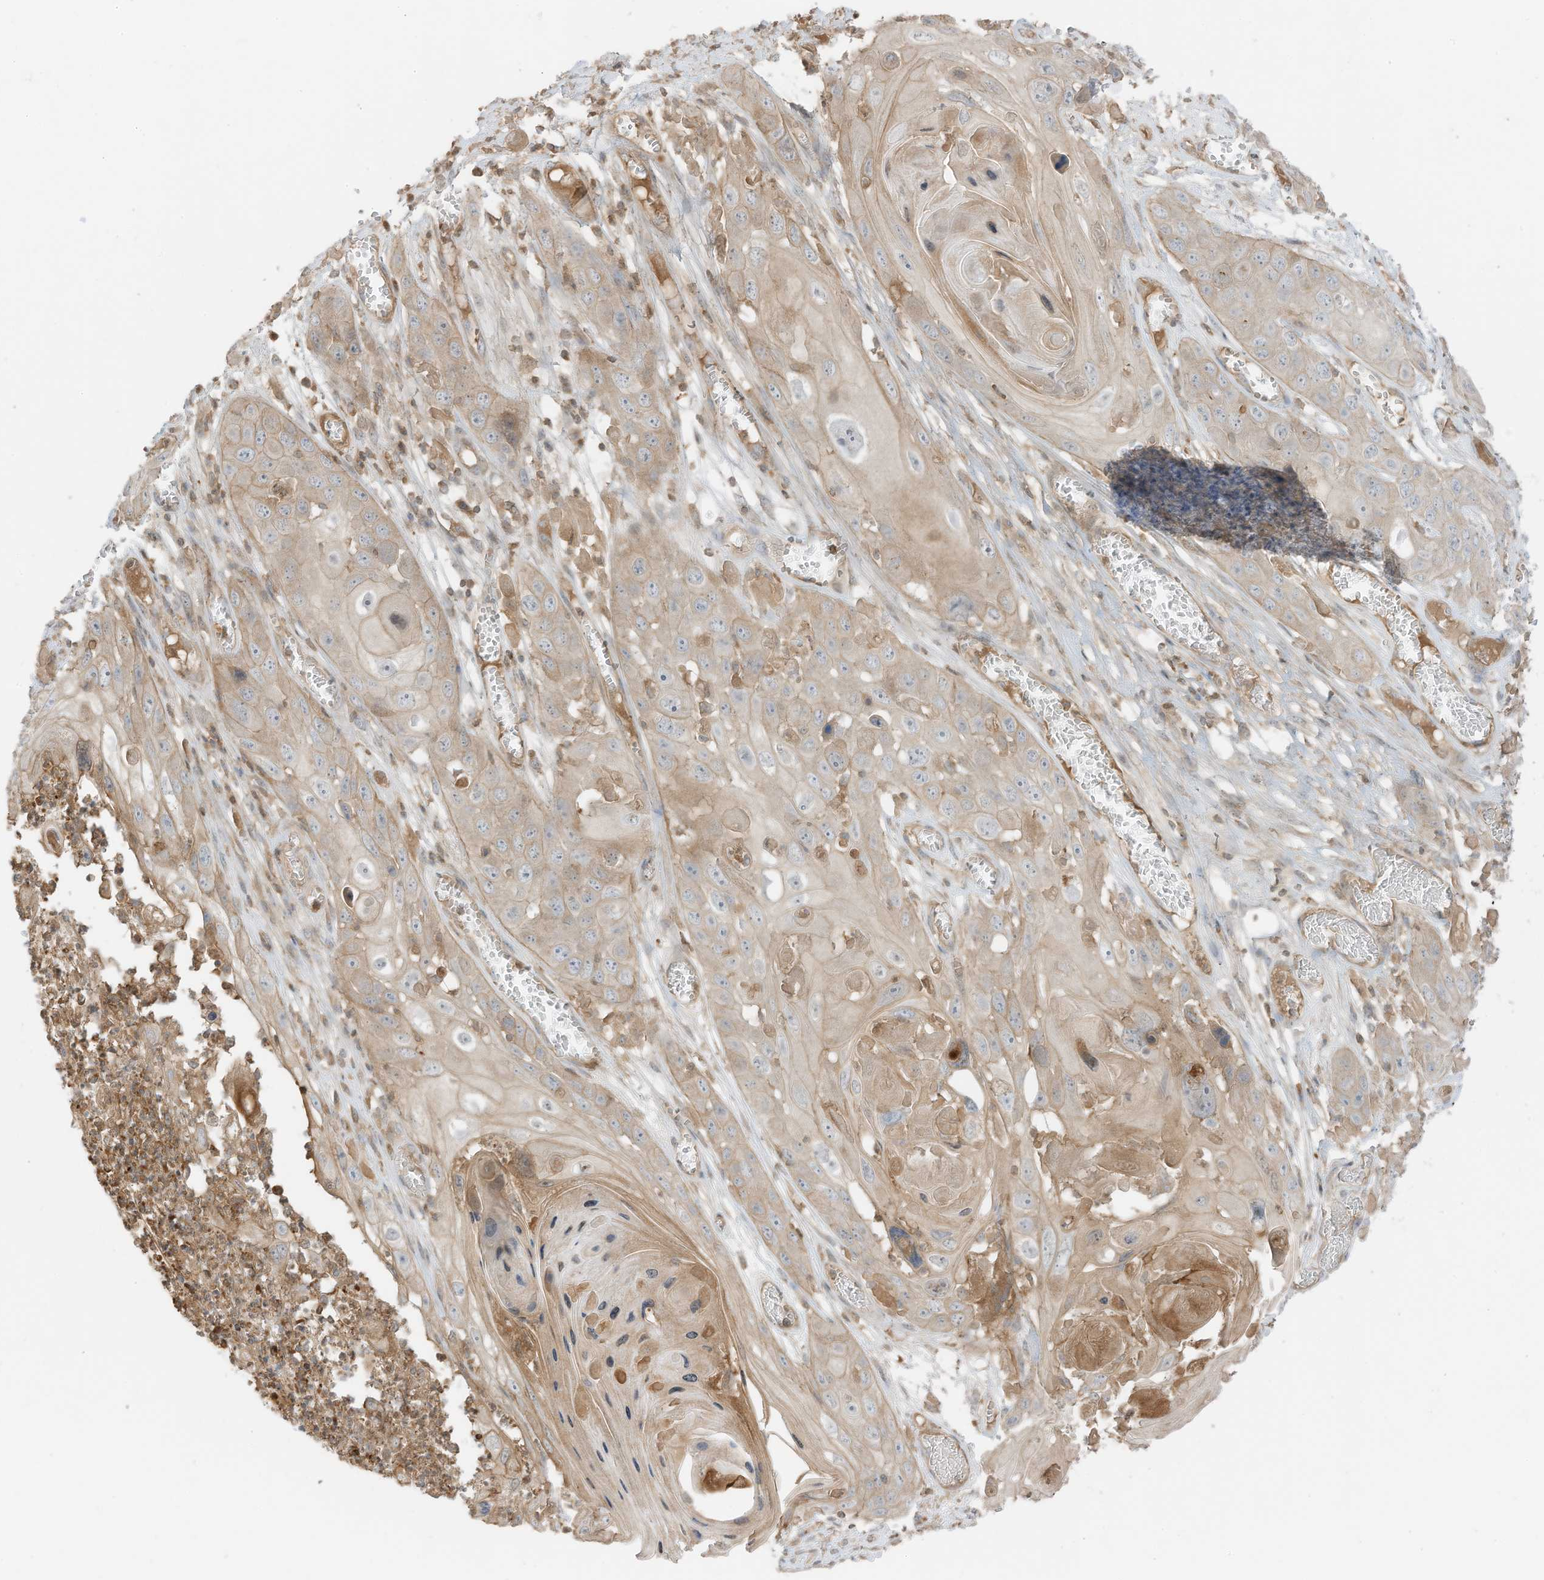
{"staining": {"intensity": "moderate", "quantity": "<25%", "location": "cytoplasmic/membranous"}, "tissue": "skin cancer", "cell_type": "Tumor cells", "image_type": "cancer", "snomed": [{"axis": "morphology", "description": "Squamous cell carcinoma, NOS"}, {"axis": "topography", "description": "Skin"}], "caption": "Immunohistochemistry (IHC) of human skin cancer reveals low levels of moderate cytoplasmic/membranous positivity in about <25% of tumor cells.", "gene": "SLC25A12", "patient": {"sex": "male", "age": 55}}